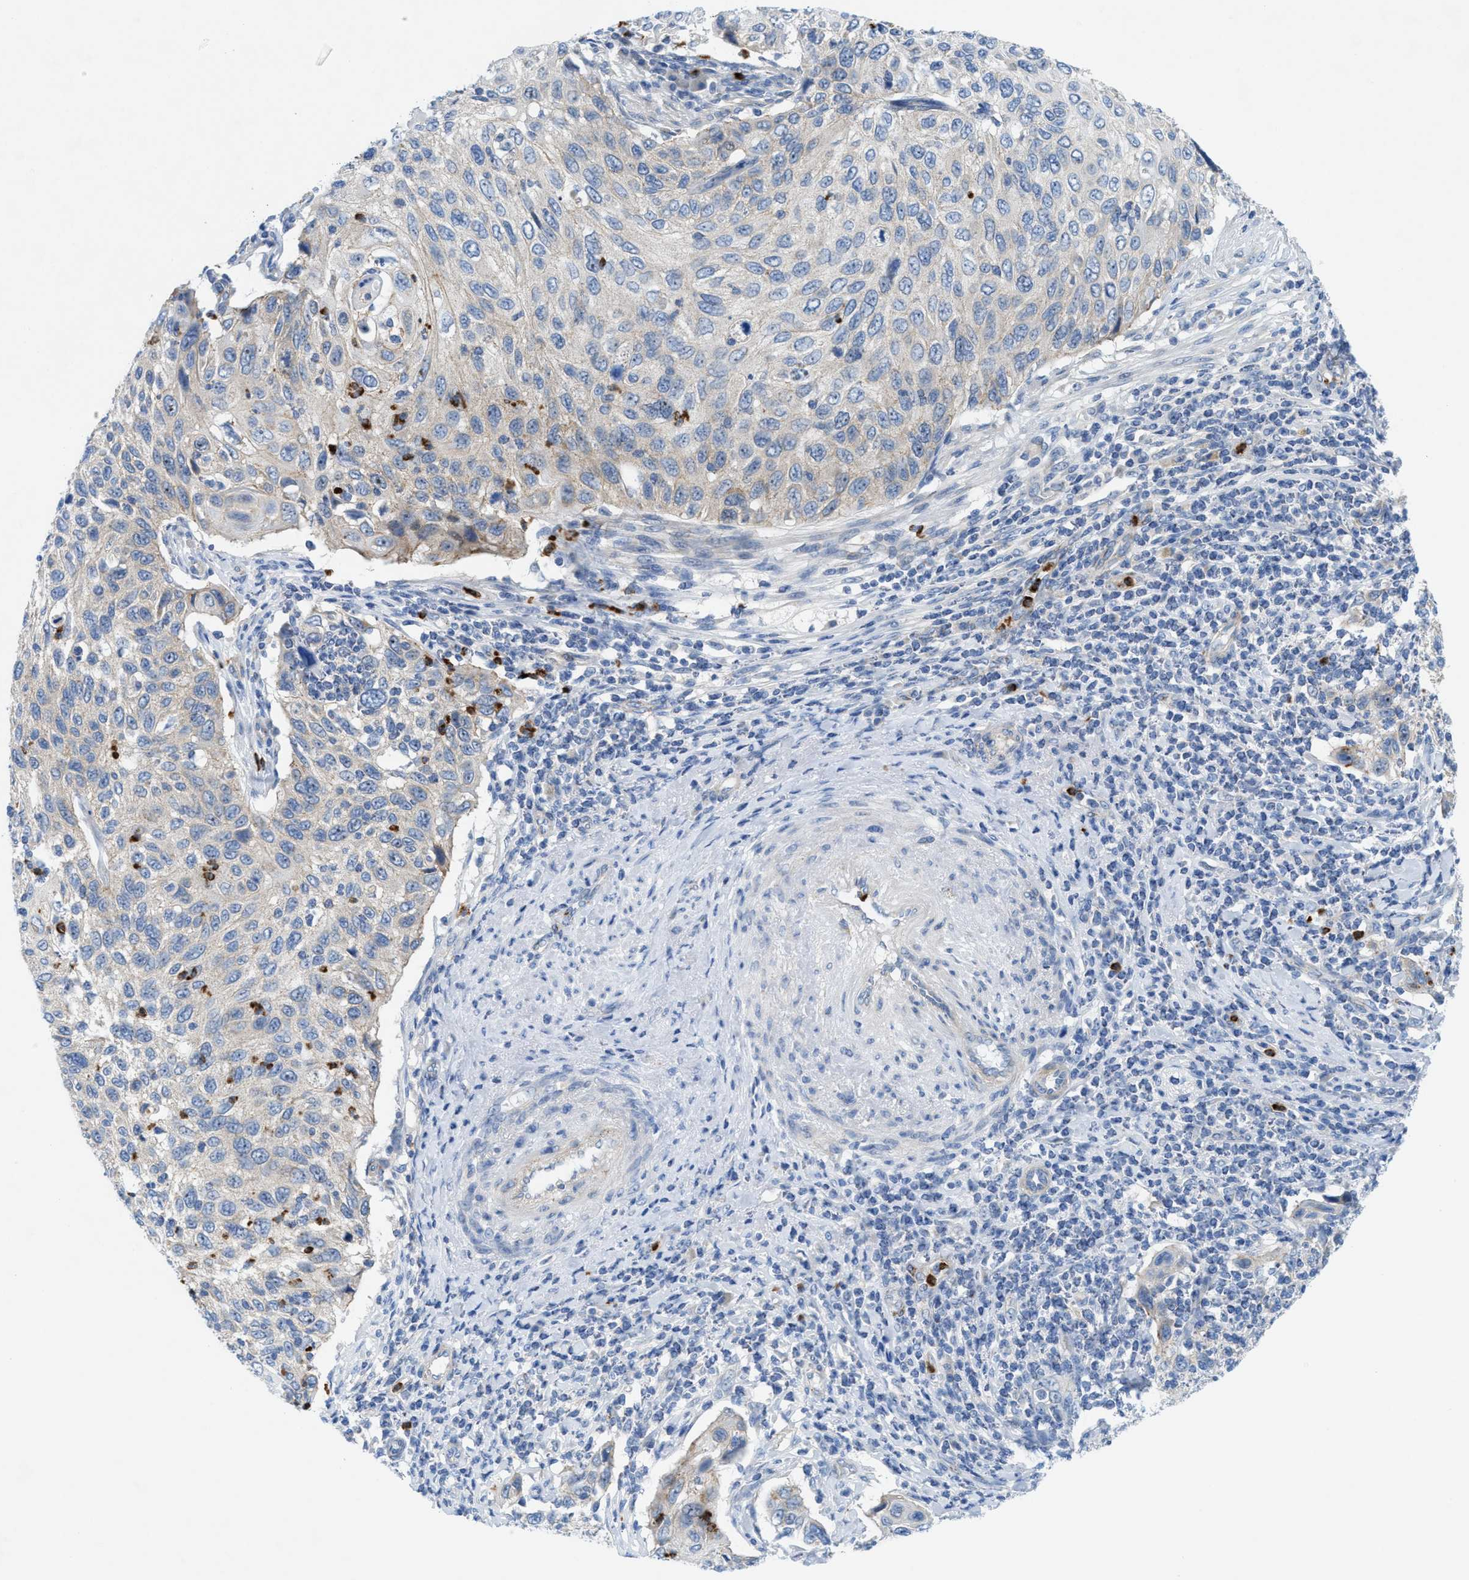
{"staining": {"intensity": "weak", "quantity": "<25%", "location": "cytoplasmic/membranous"}, "tissue": "cervical cancer", "cell_type": "Tumor cells", "image_type": "cancer", "snomed": [{"axis": "morphology", "description": "Squamous cell carcinoma, NOS"}, {"axis": "topography", "description": "Cervix"}], "caption": "An image of cervical cancer stained for a protein reveals no brown staining in tumor cells.", "gene": "CMTM1", "patient": {"sex": "female", "age": 70}}